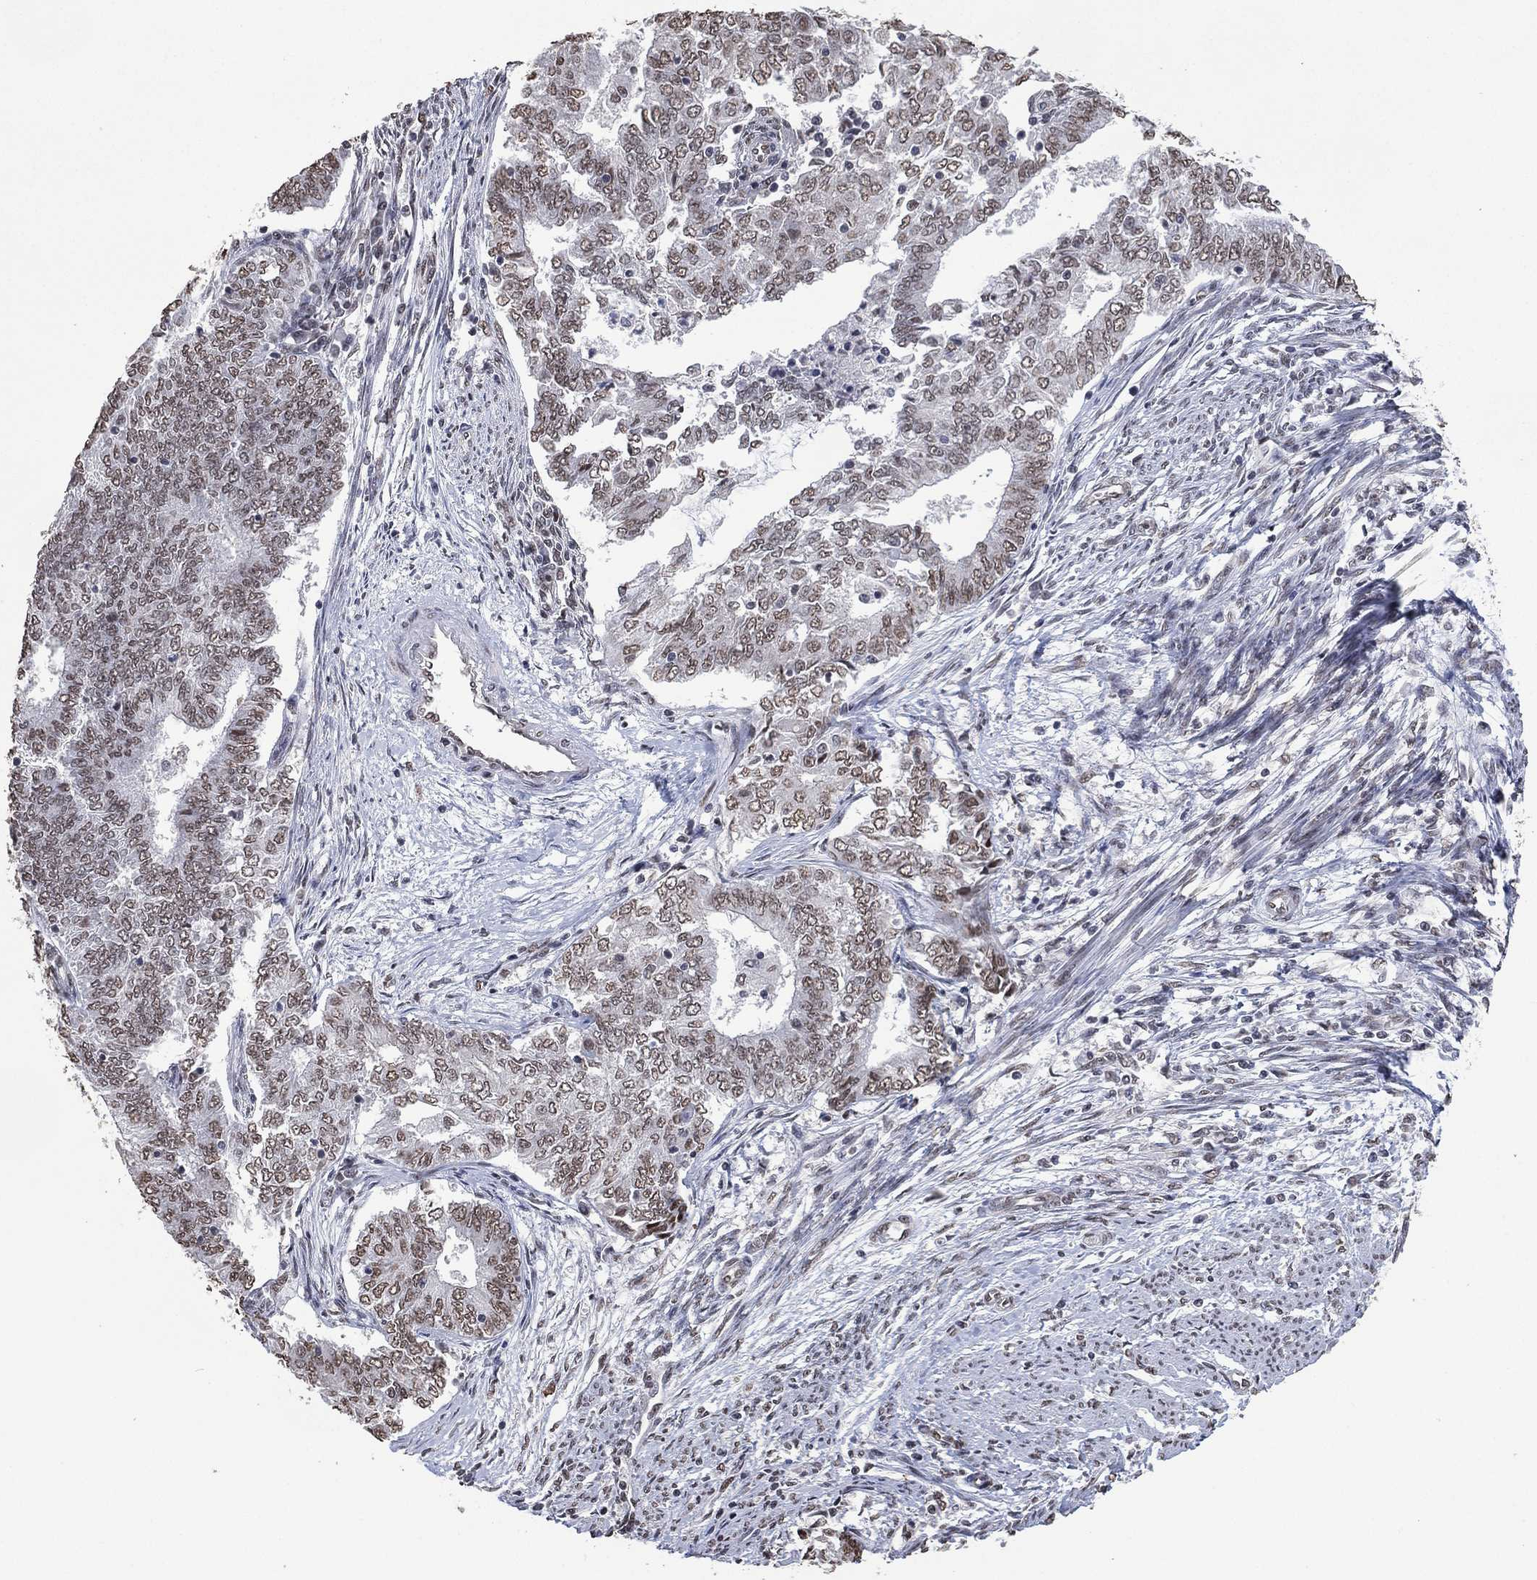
{"staining": {"intensity": "weak", "quantity": "<25%", "location": "nuclear"}, "tissue": "endometrial cancer", "cell_type": "Tumor cells", "image_type": "cancer", "snomed": [{"axis": "morphology", "description": "Adenocarcinoma, NOS"}, {"axis": "topography", "description": "Endometrium"}], "caption": "DAB (3,3'-diaminobenzidine) immunohistochemical staining of human endometrial cancer exhibits no significant positivity in tumor cells. The staining is performed using DAB (3,3'-diaminobenzidine) brown chromogen with nuclei counter-stained in using hematoxylin.", "gene": "EHMT1", "patient": {"sex": "female", "age": 62}}